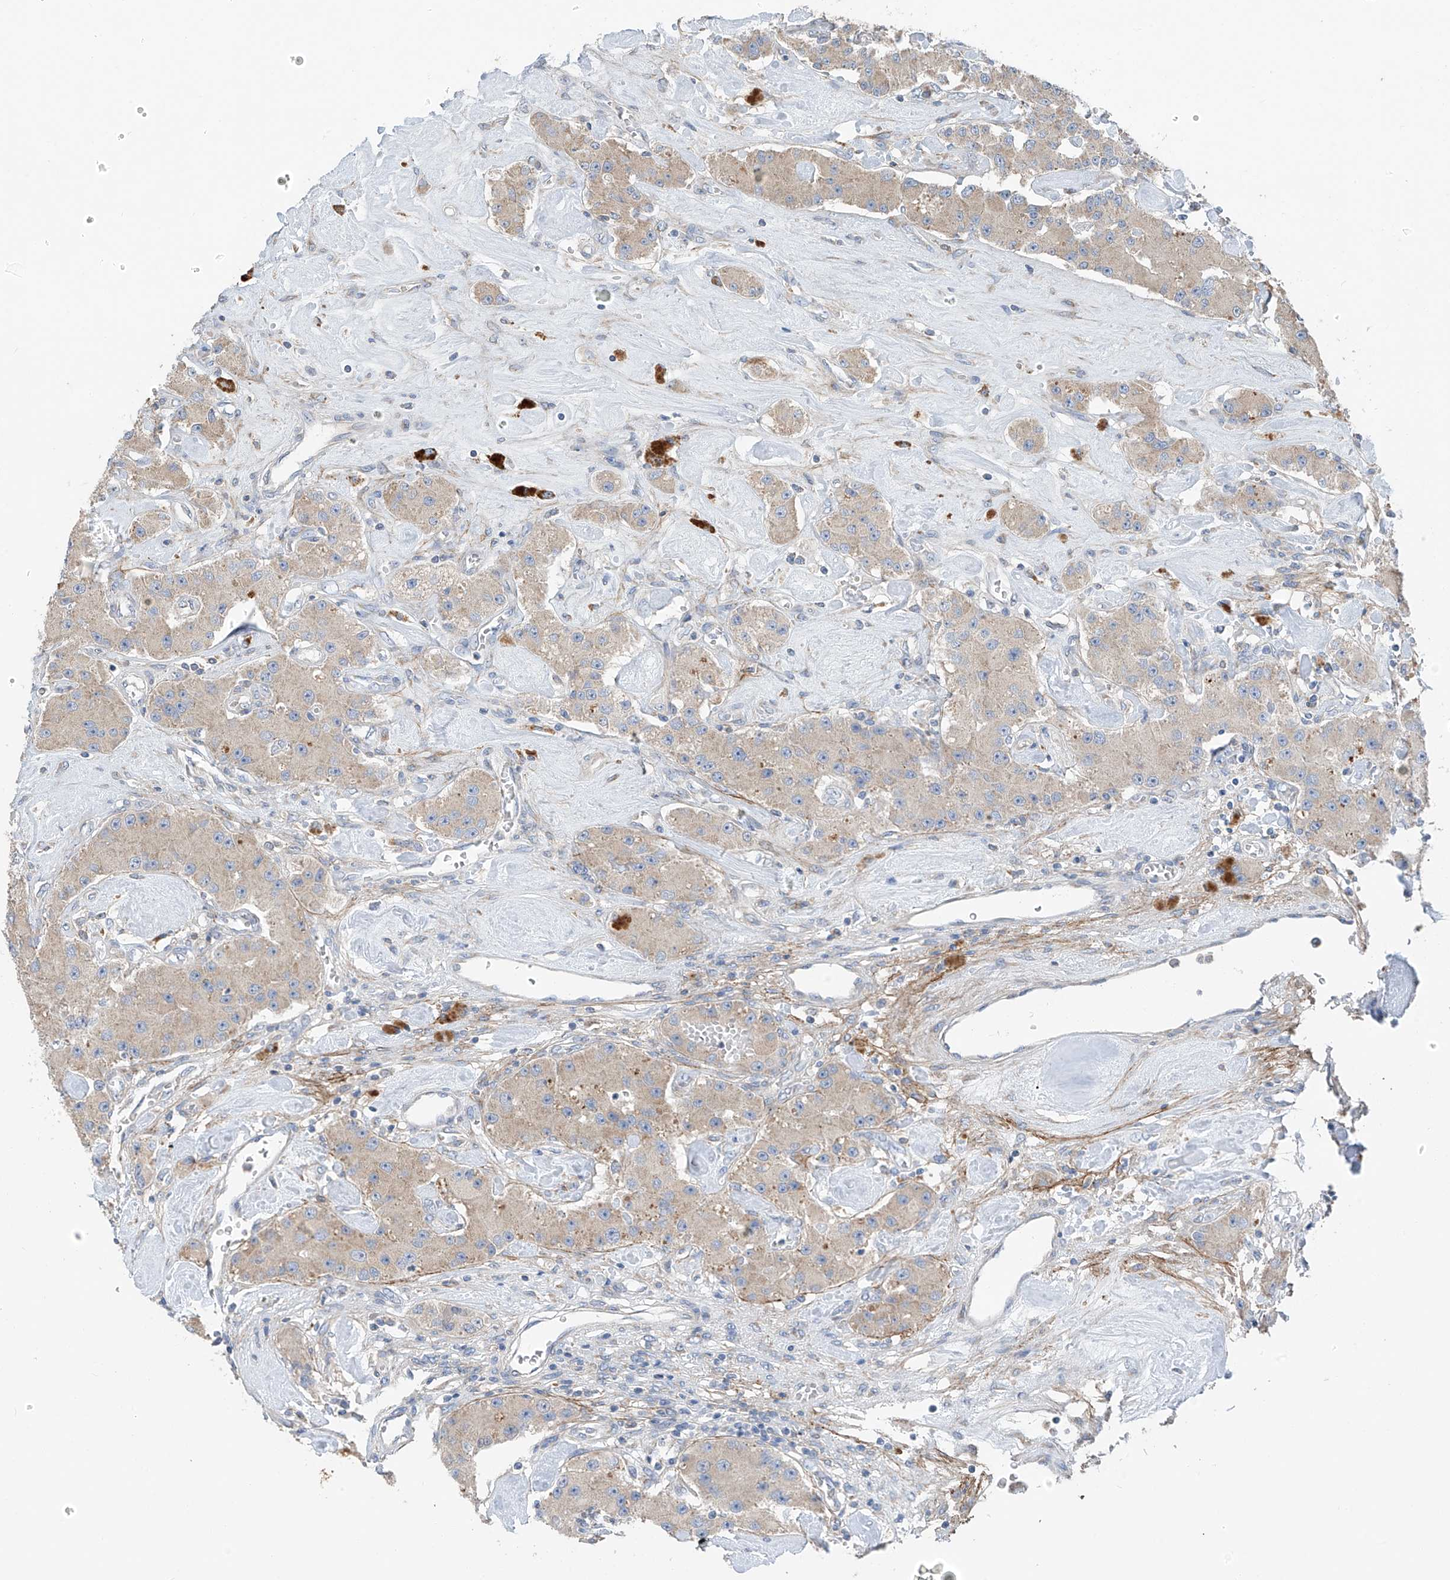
{"staining": {"intensity": "weak", "quantity": "<25%", "location": "cytoplasmic/membranous"}, "tissue": "carcinoid", "cell_type": "Tumor cells", "image_type": "cancer", "snomed": [{"axis": "morphology", "description": "Carcinoid, malignant, NOS"}, {"axis": "topography", "description": "Pancreas"}], "caption": "Carcinoid was stained to show a protein in brown. There is no significant expression in tumor cells.", "gene": "GALNTL6", "patient": {"sex": "male", "age": 41}}